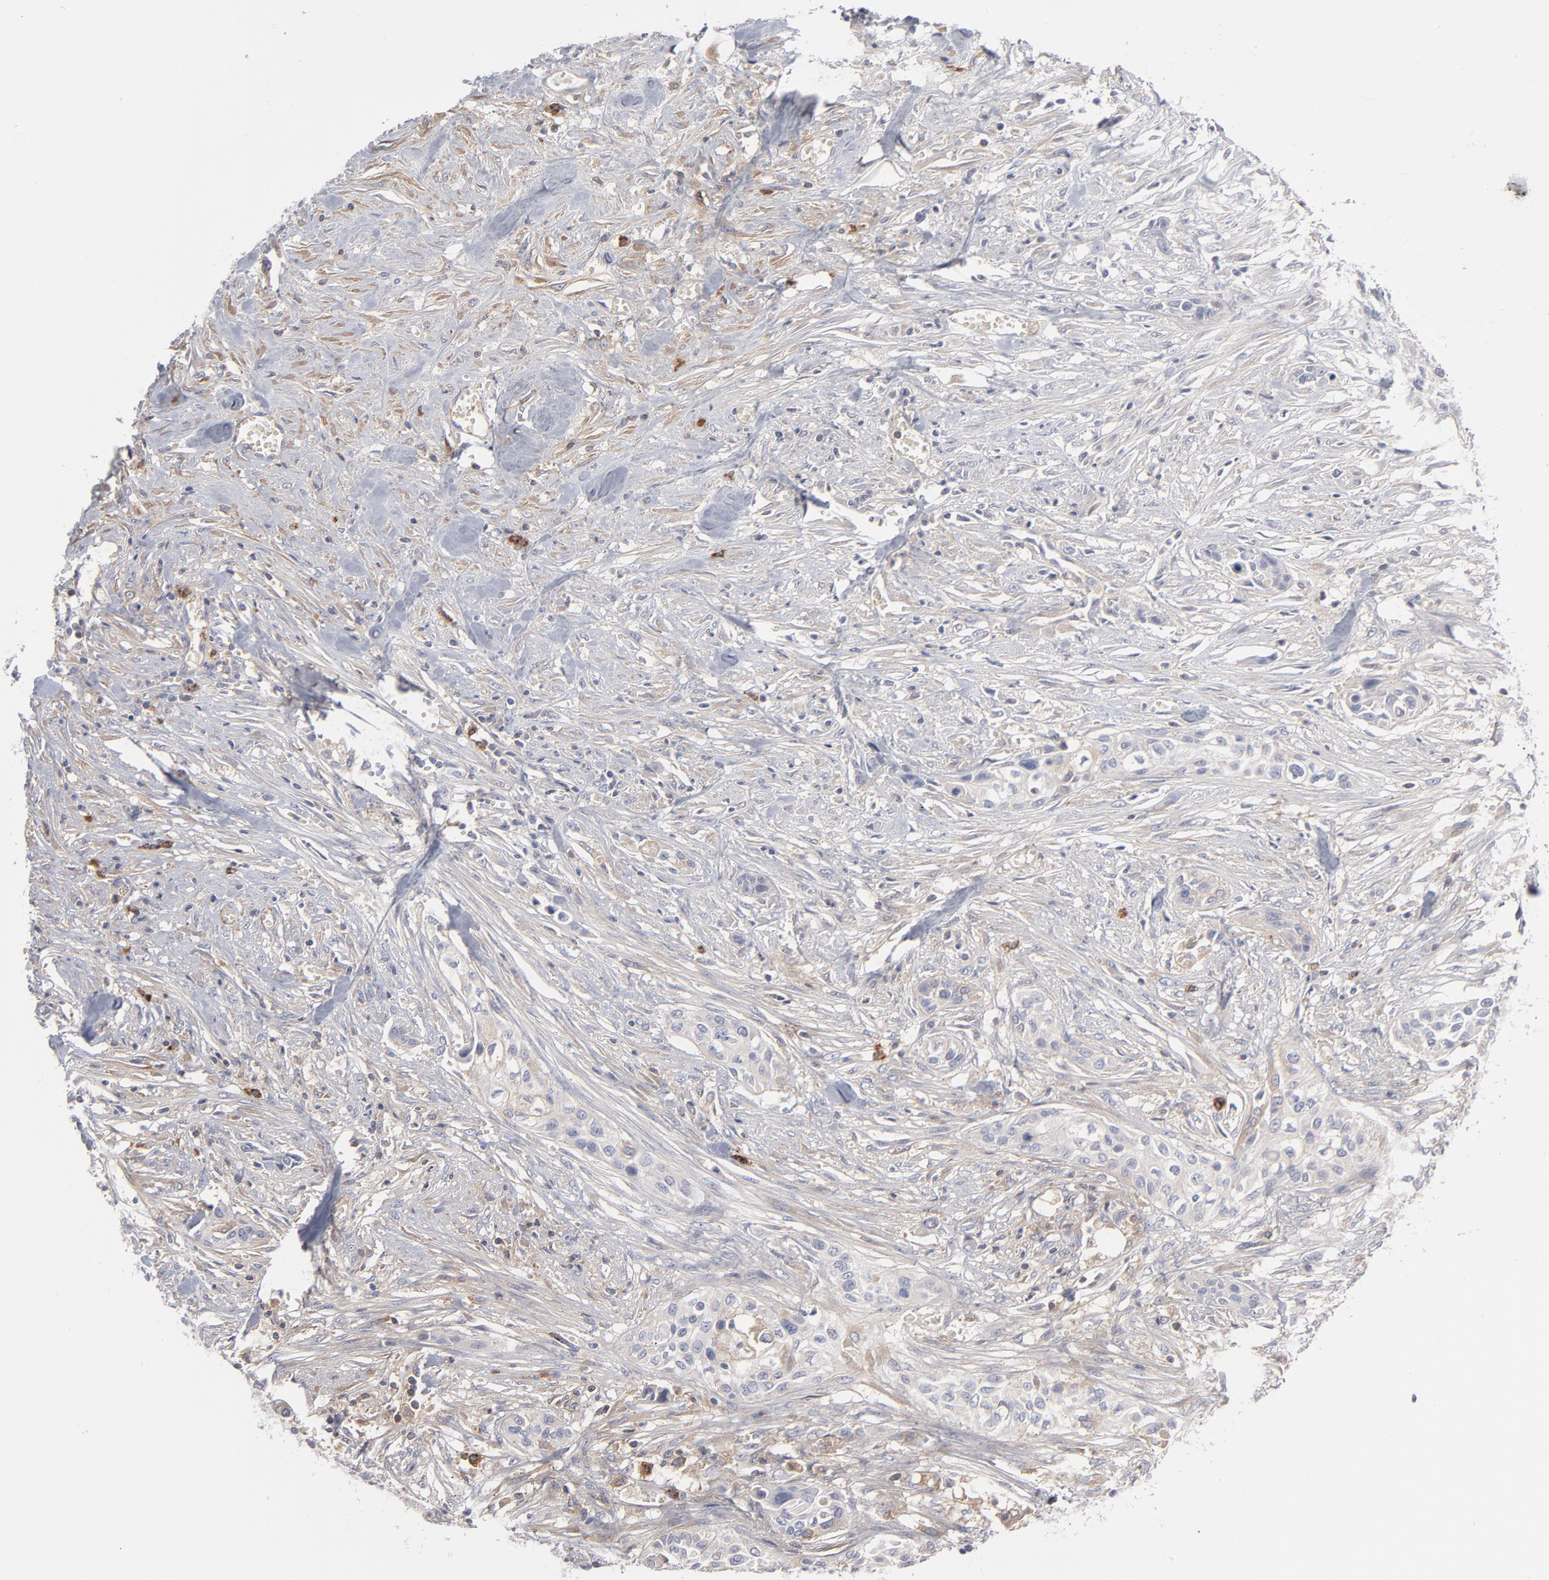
{"staining": {"intensity": "negative", "quantity": "none", "location": "none"}, "tissue": "urothelial cancer", "cell_type": "Tumor cells", "image_type": "cancer", "snomed": [{"axis": "morphology", "description": "Urothelial carcinoma, High grade"}, {"axis": "topography", "description": "Urinary bladder"}], "caption": "Immunohistochemistry (IHC) histopathology image of neoplastic tissue: human urothelial cancer stained with DAB displays no significant protein positivity in tumor cells.", "gene": "CCR3", "patient": {"sex": "male", "age": 74}}